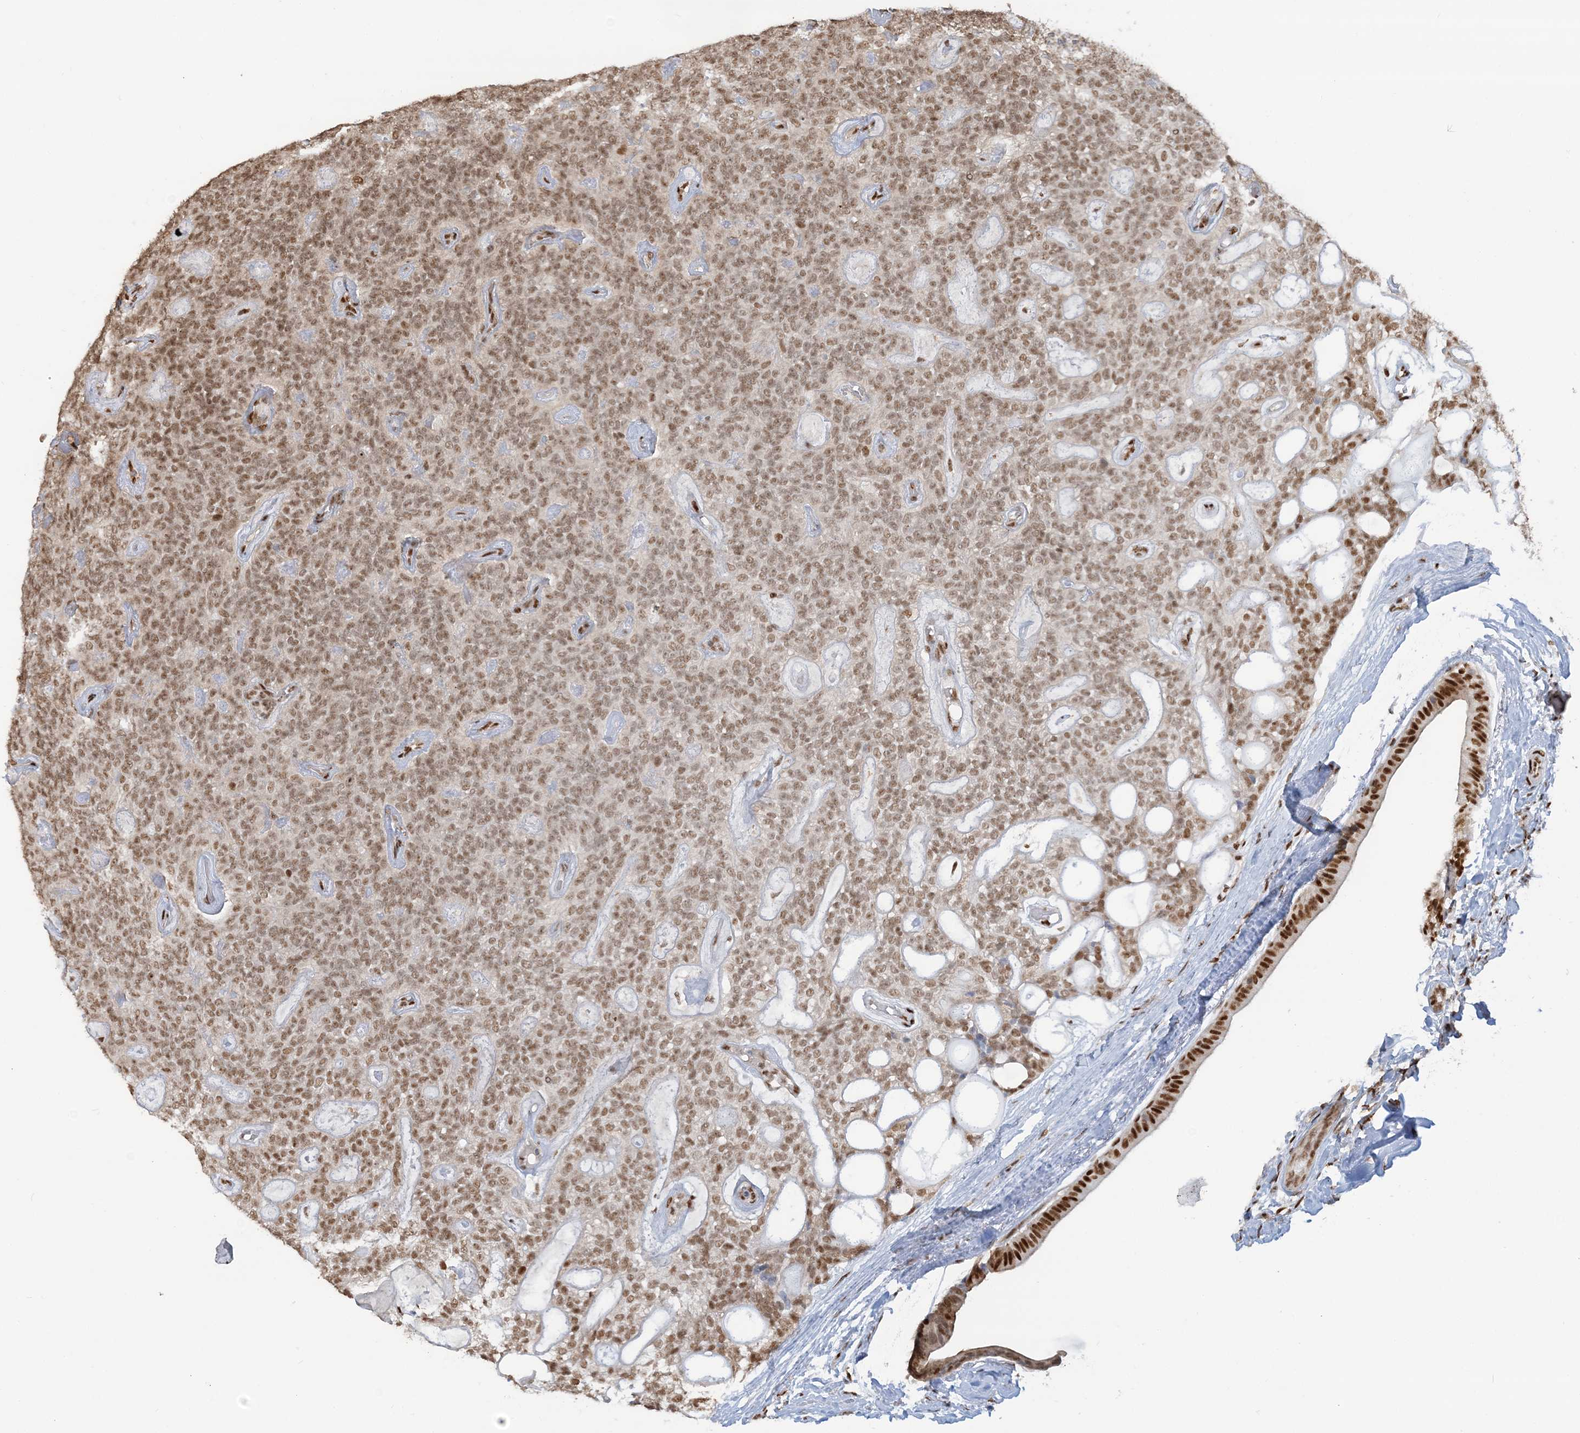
{"staining": {"intensity": "moderate", "quantity": ">75%", "location": "nuclear"}, "tissue": "head and neck cancer", "cell_type": "Tumor cells", "image_type": "cancer", "snomed": [{"axis": "morphology", "description": "Adenocarcinoma, NOS"}, {"axis": "topography", "description": "Head-Neck"}], "caption": "Immunohistochemical staining of head and neck cancer shows medium levels of moderate nuclear positivity in about >75% of tumor cells.", "gene": "SUMO2", "patient": {"sex": "male", "age": 66}}